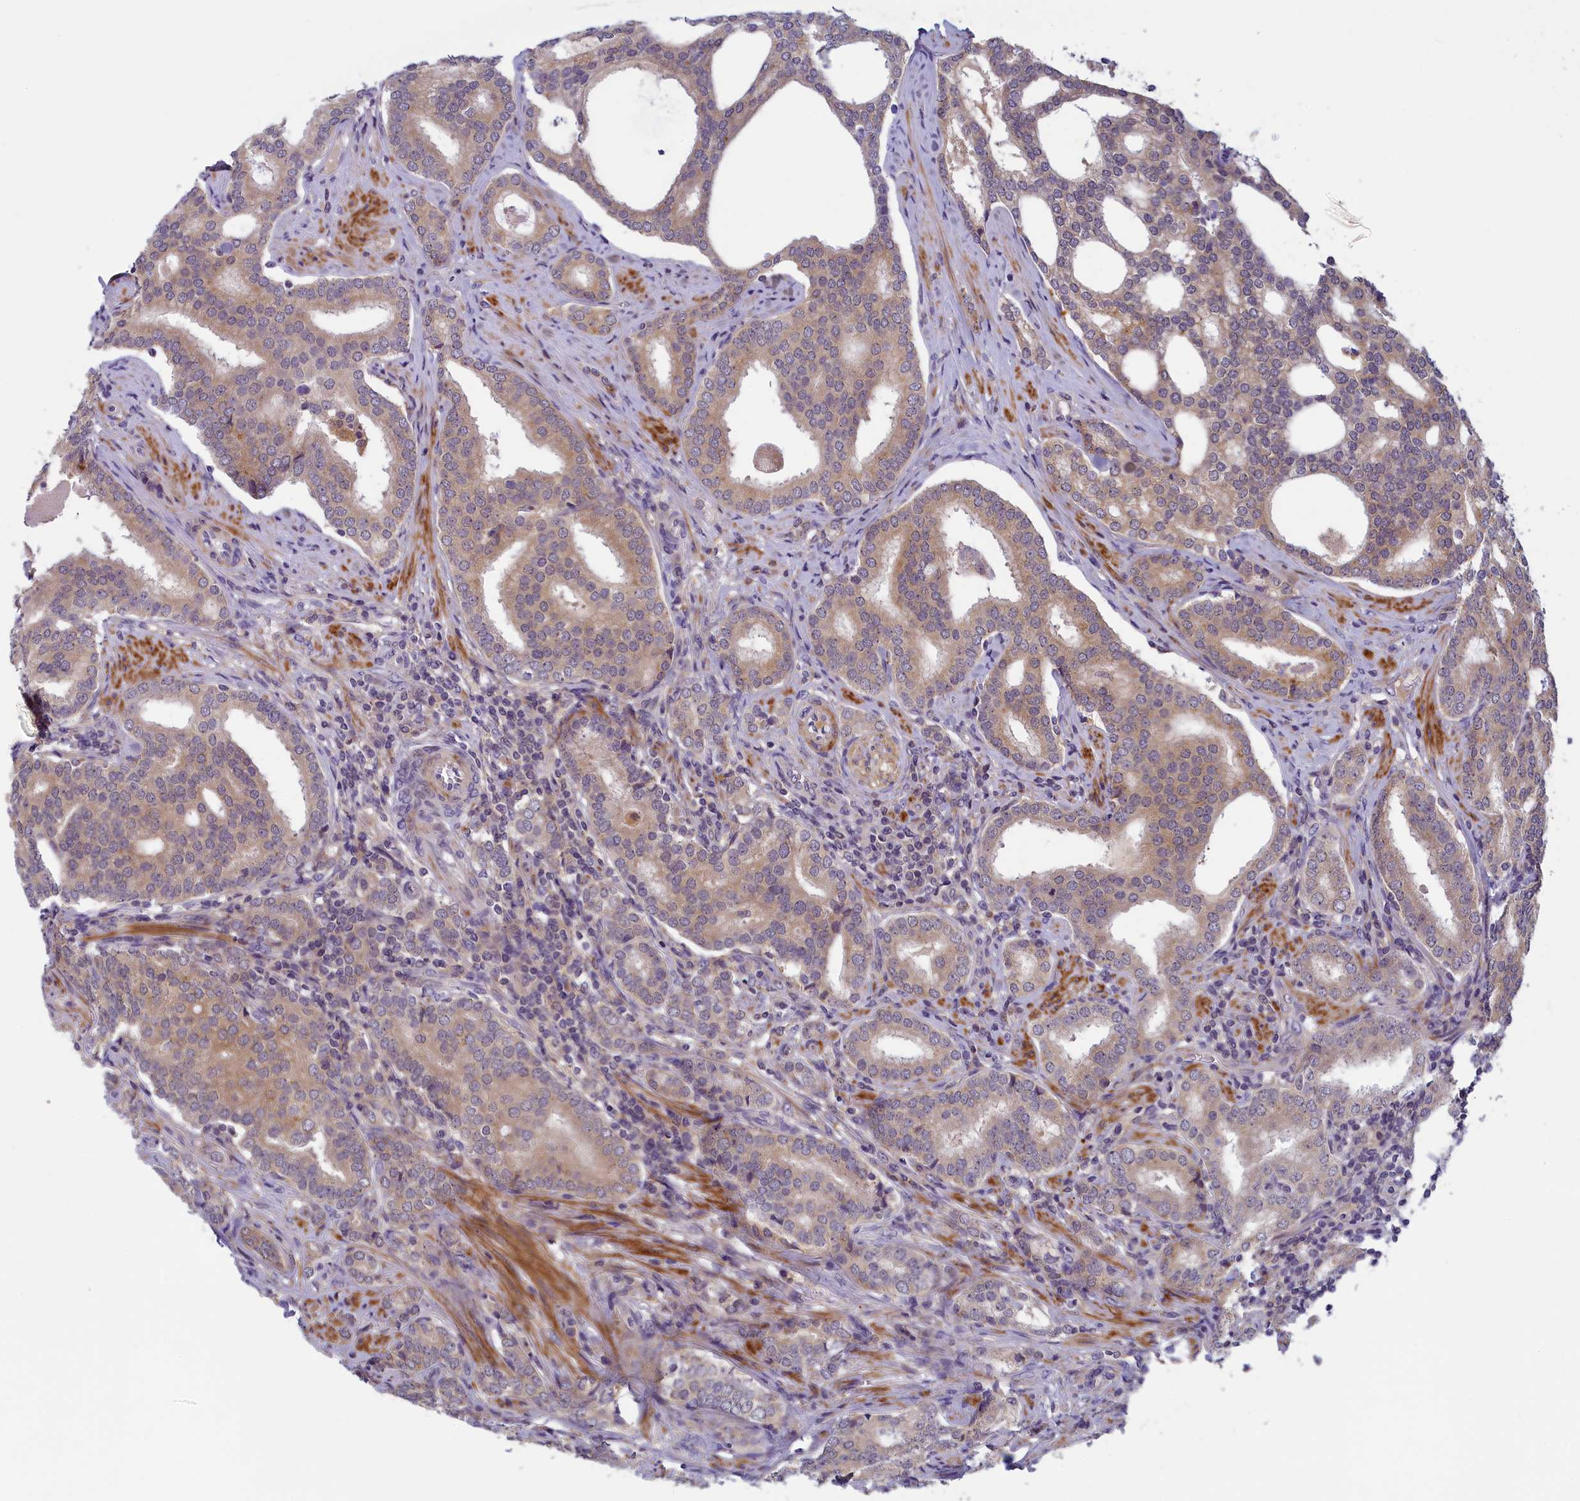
{"staining": {"intensity": "weak", "quantity": ">75%", "location": "cytoplasmic/membranous"}, "tissue": "prostate cancer", "cell_type": "Tumor cells", "image_type": "cancer", "snomed": [{"axis": "morphology", "description": "Adenocarcinoma, High grade"}, {"axis": "topography", "description": "Prostate"}], "caption": "A high-resolution histopathology image shows IHC staining of prostate cancer (adenocarcinoma (high-grade)), which exhibits weak cytoplasmic/membranous expression in about >75% of tumor cells.", "gene": "NUBP1", "patient": {"sex": "male", "age": 63}}